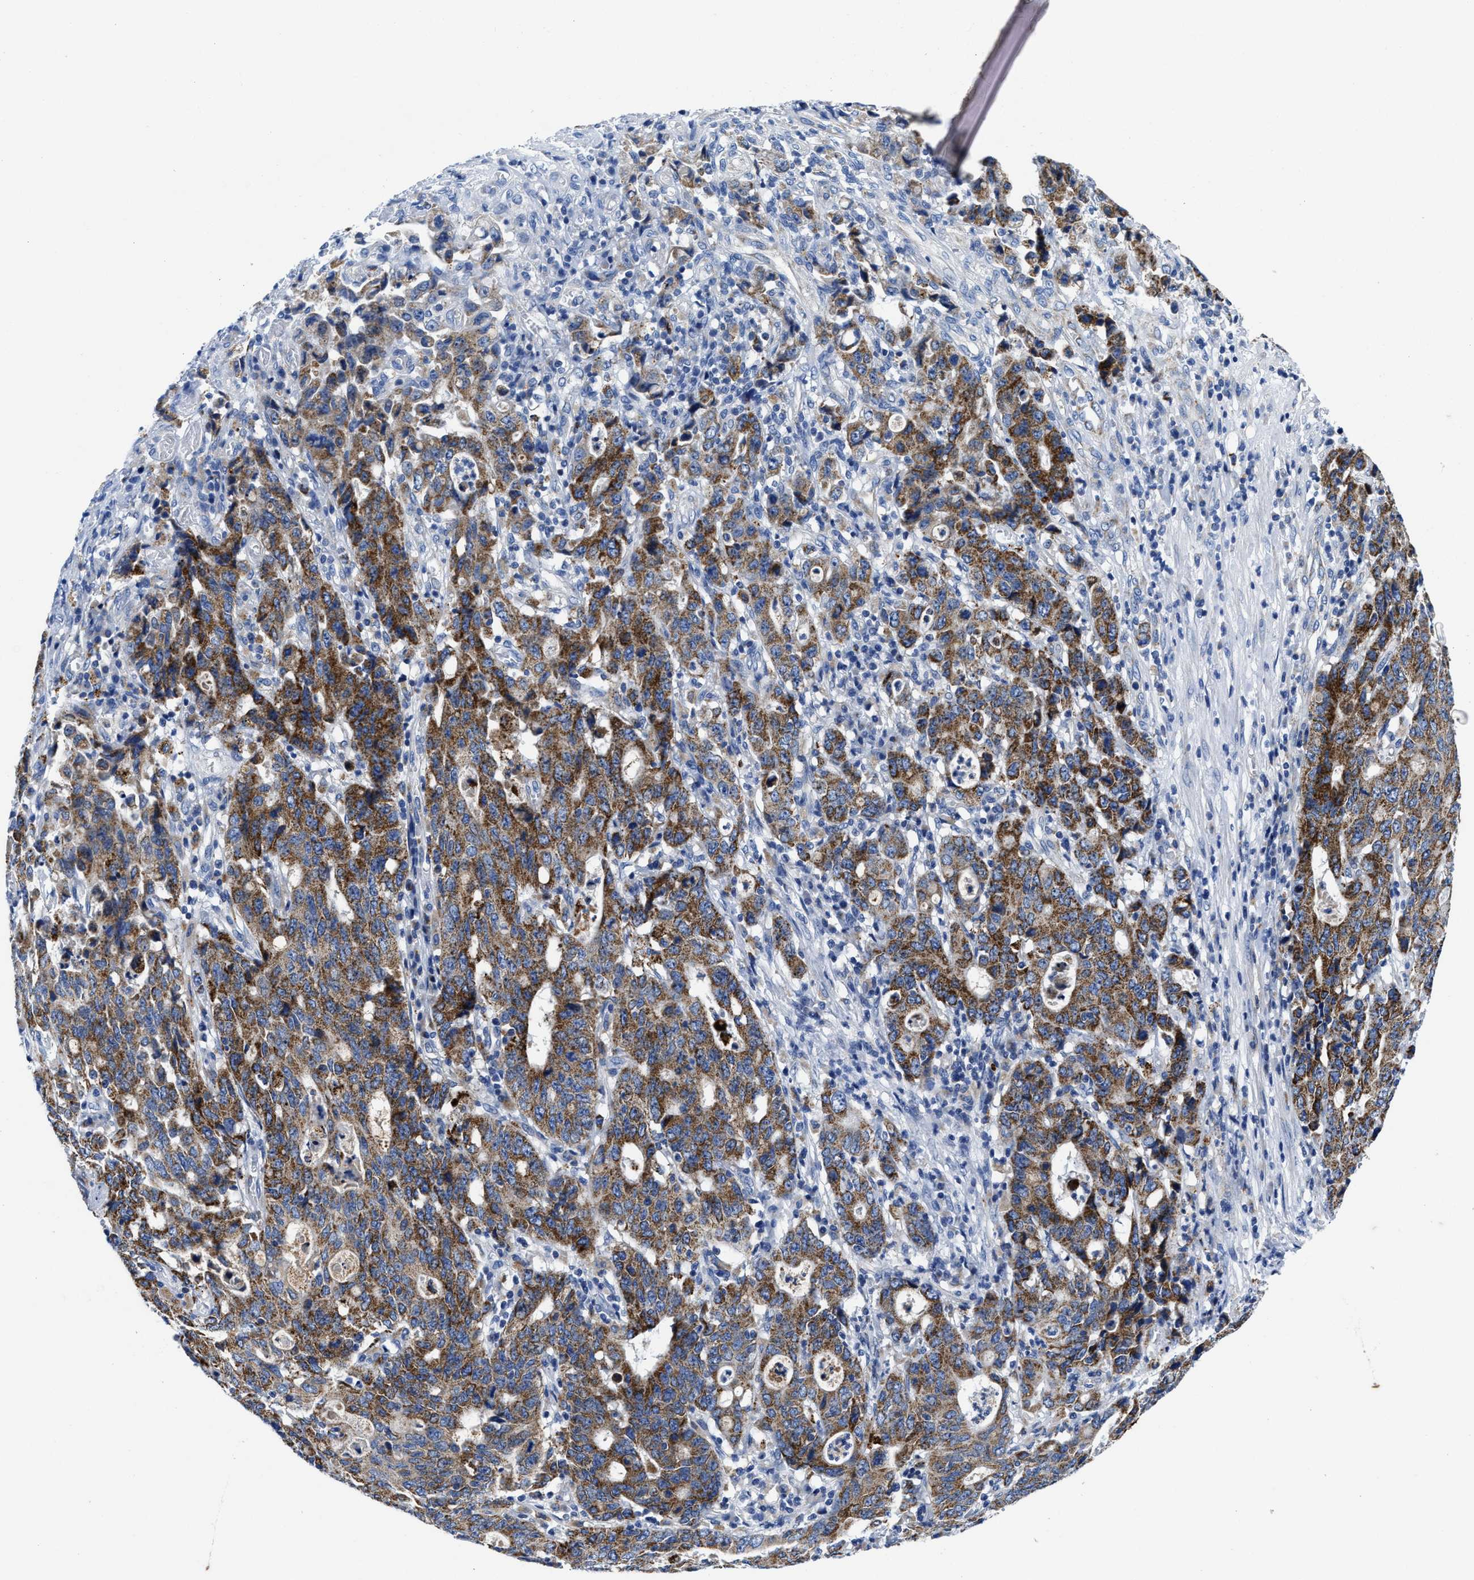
{"staining": {"intensity": "strong", "quantity": ">75%", "location": "cytoplasmic/membranous"}, "tissue": "stomach cancer", "cell_type": "Tumor cells", "image_type": "cancer", "snomed": [{"axis": "morphology", "description": "Adenocarcinoma, NOS"}, {"axis": "topography", "description": "Stomach, upper"}], "caption": "The photomicrograph shows a brown stain indicating the presence of a protein in the cytoplasmic/membranous of tumor cells in adenocarcinoma (stomach).", "gene": "TBRG4", "patient": {"sex": "male", "age": 69}}